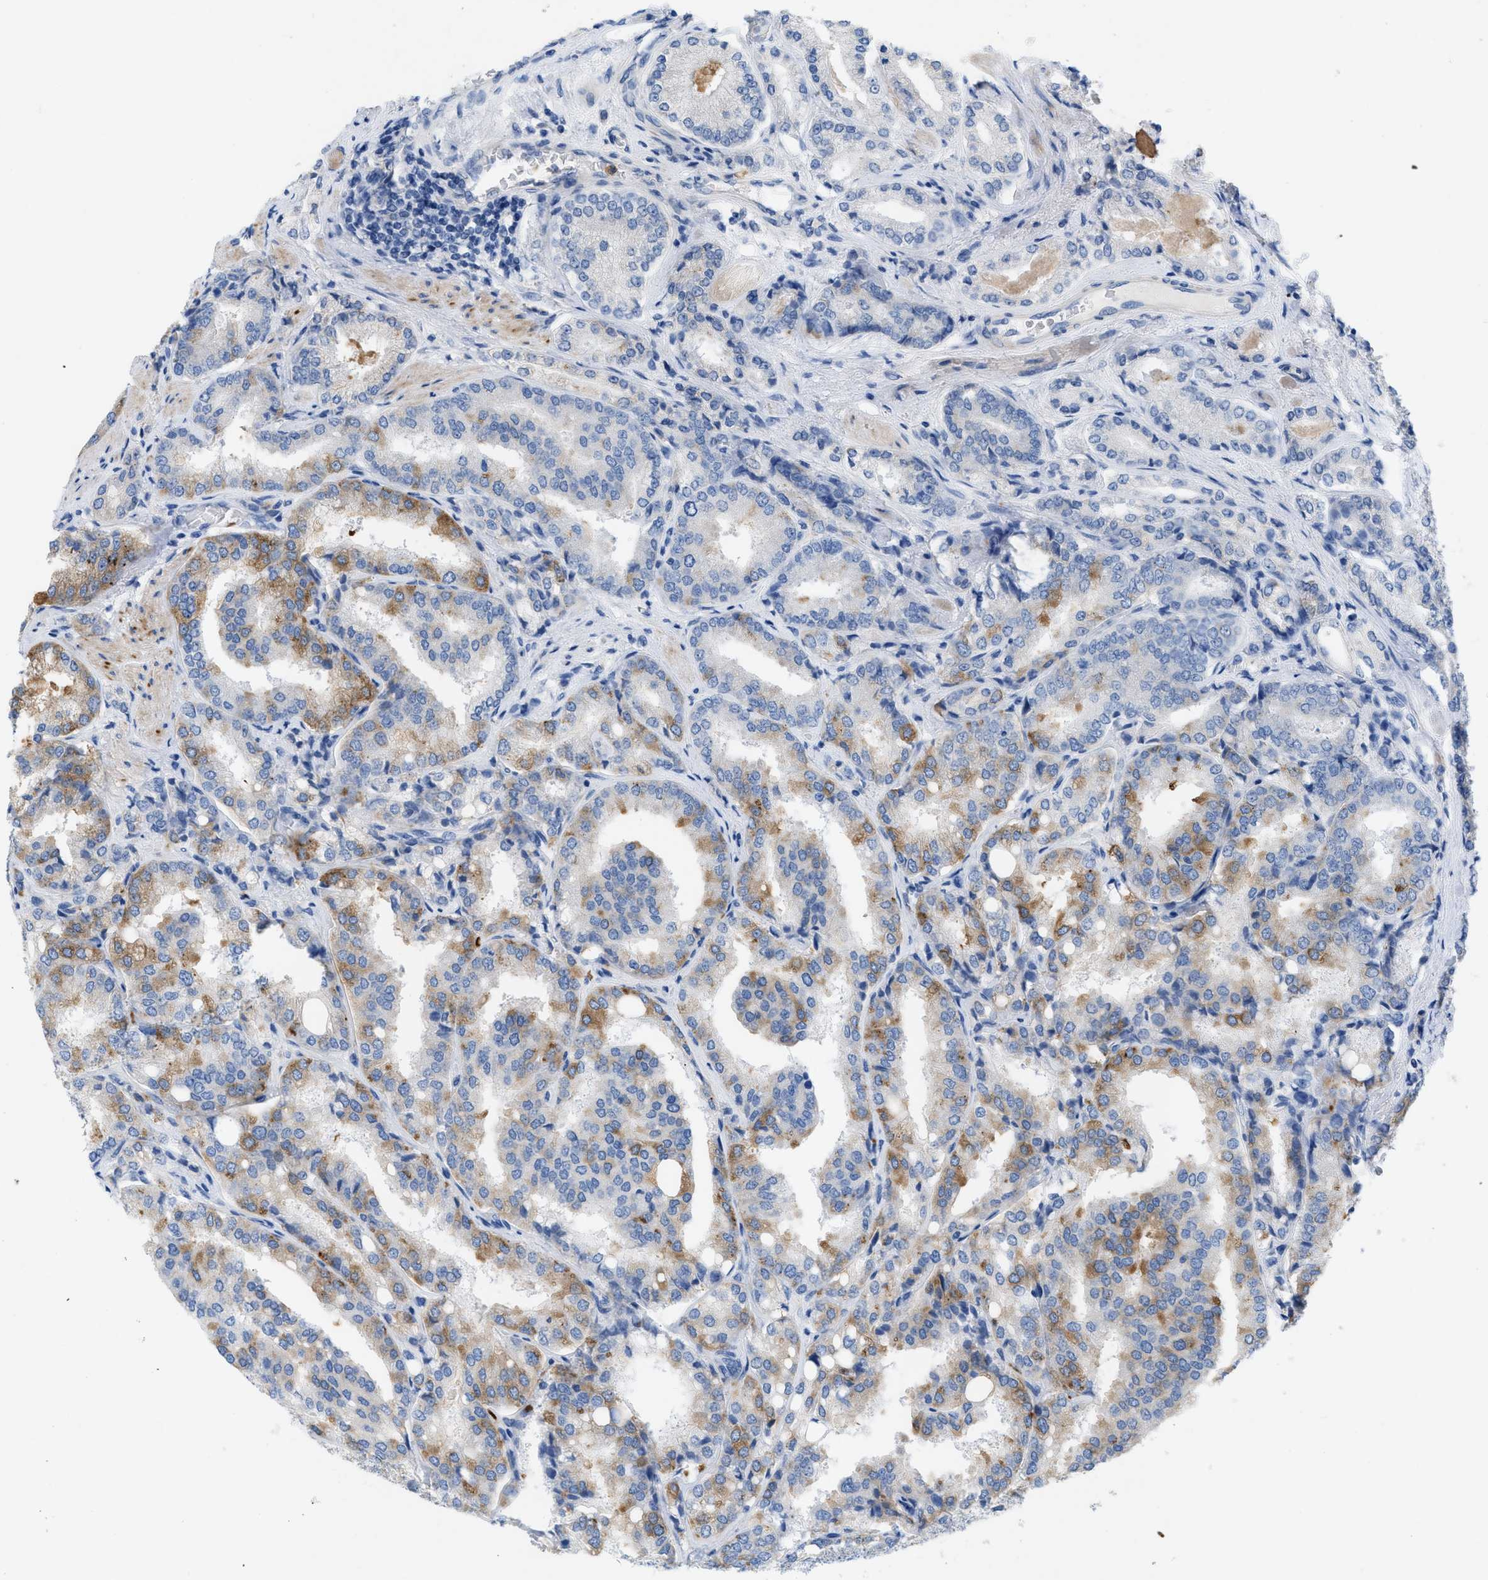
{"staining": {"intensity": "moderate", "quantity": "<25%", "location": "cytoplasmic/membranous"}, "tissue": "prostate cancer", "cell_type": "Tumor cells", "image_type": "cancer", "snomed": [{"axis": "morphology", "description": "Adenocarcinoma, High grade"}, {"axis": "topography", "description": "Prostate"}], "caption": "Protein staining of prostate adenocarcinoma (high-grade) tissue demonstrates moderate cytoplasmic/membranous positivity in about <25% of tumor cells.", "gene": "PLPPR5", "patient": {"sex": "male", "age": 50}}